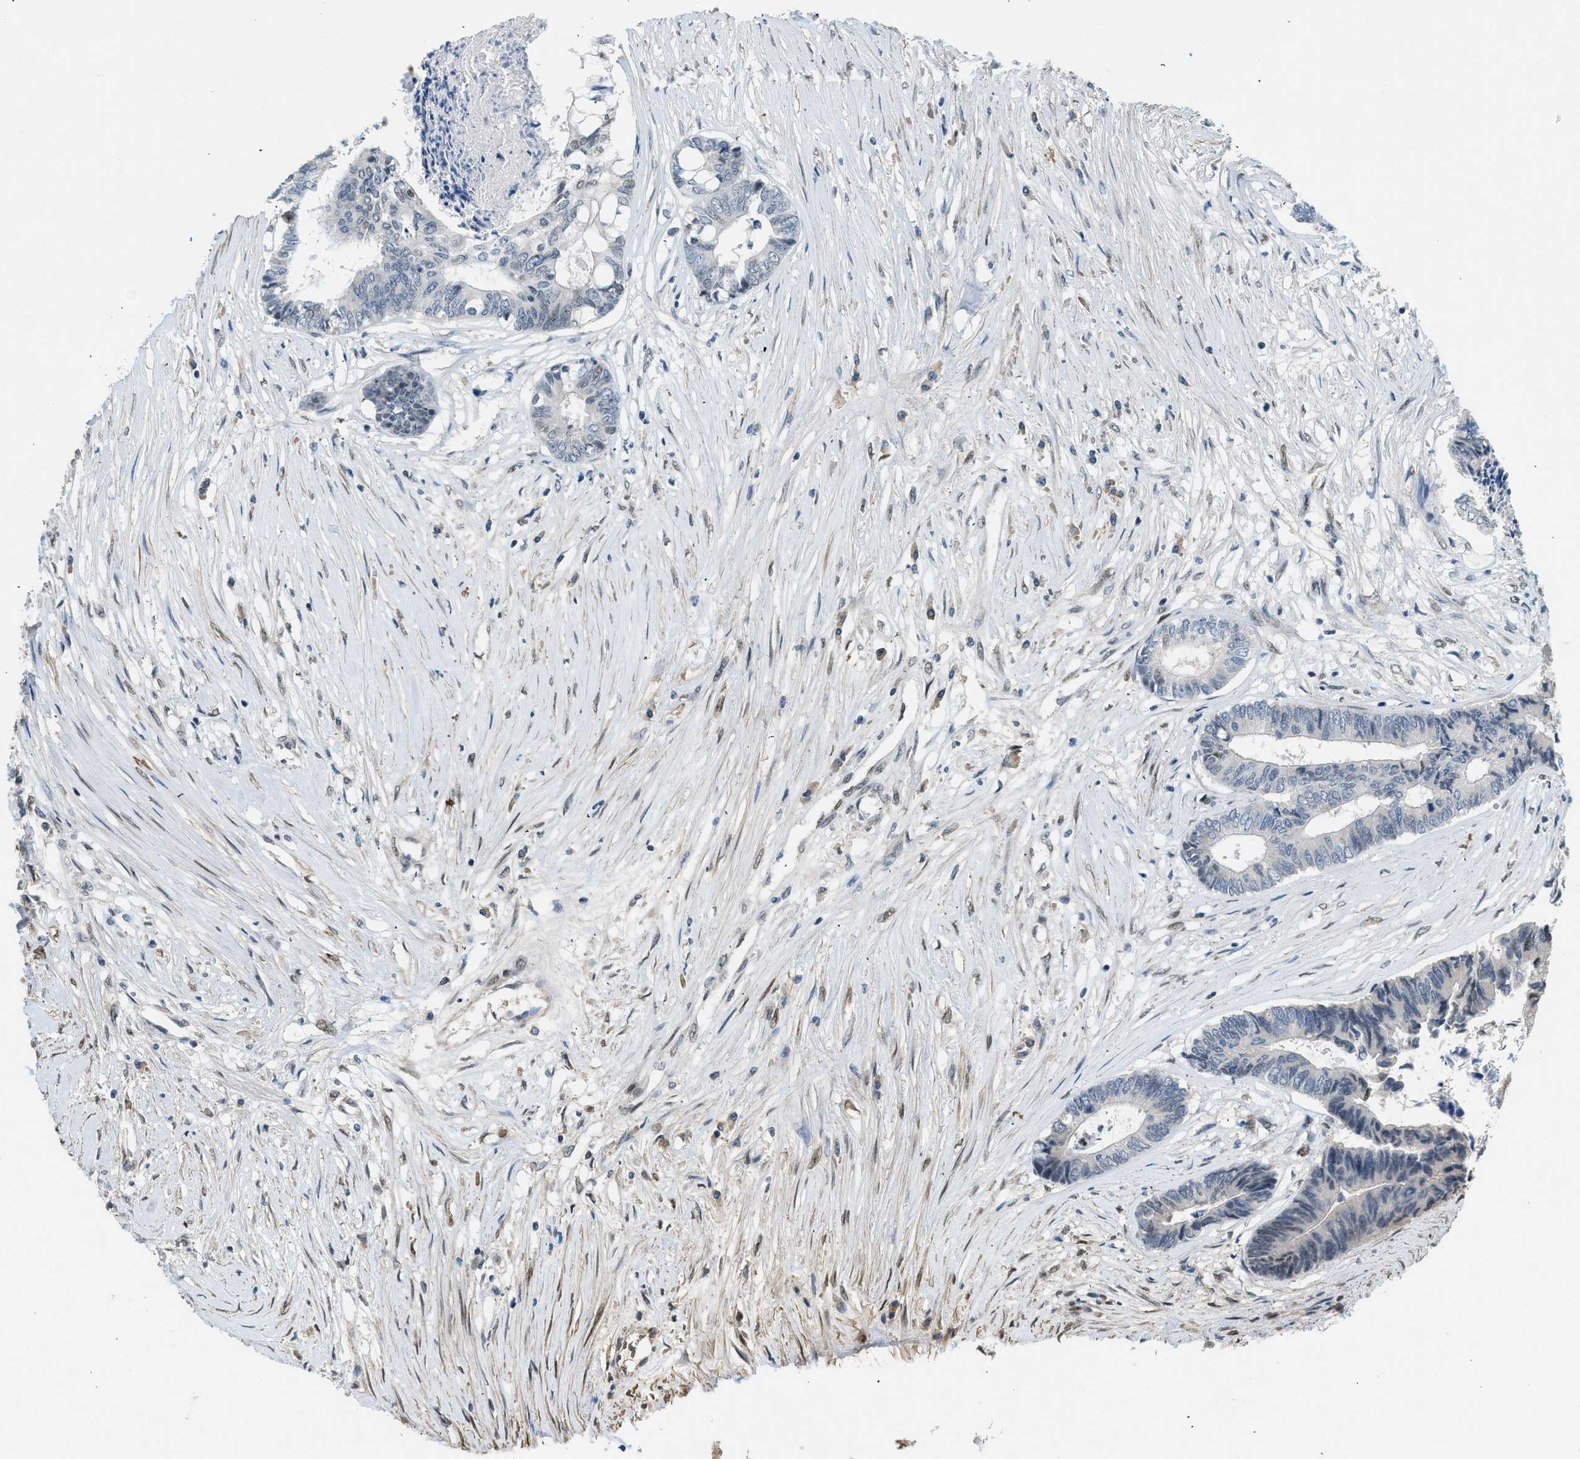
{"staining": {"intensity": "negative", "quantity": "none", "location": "none"}, "tissue": "colorectal cancer", "cell_type": "Tumor cells", "image_type": "cancer", "snomed": [{"axis": "morphology", "description": "Adenocarcinoma, NOS"}, {"axis": "topography", "description": "Rectum"}], "caption": "This is an IHC photomicrograph of colorectal adenocarcinoma. There is no expression in tumor cells.", "gene": "ZBTB20", "patient": {"sex": "male", "age": 63}}